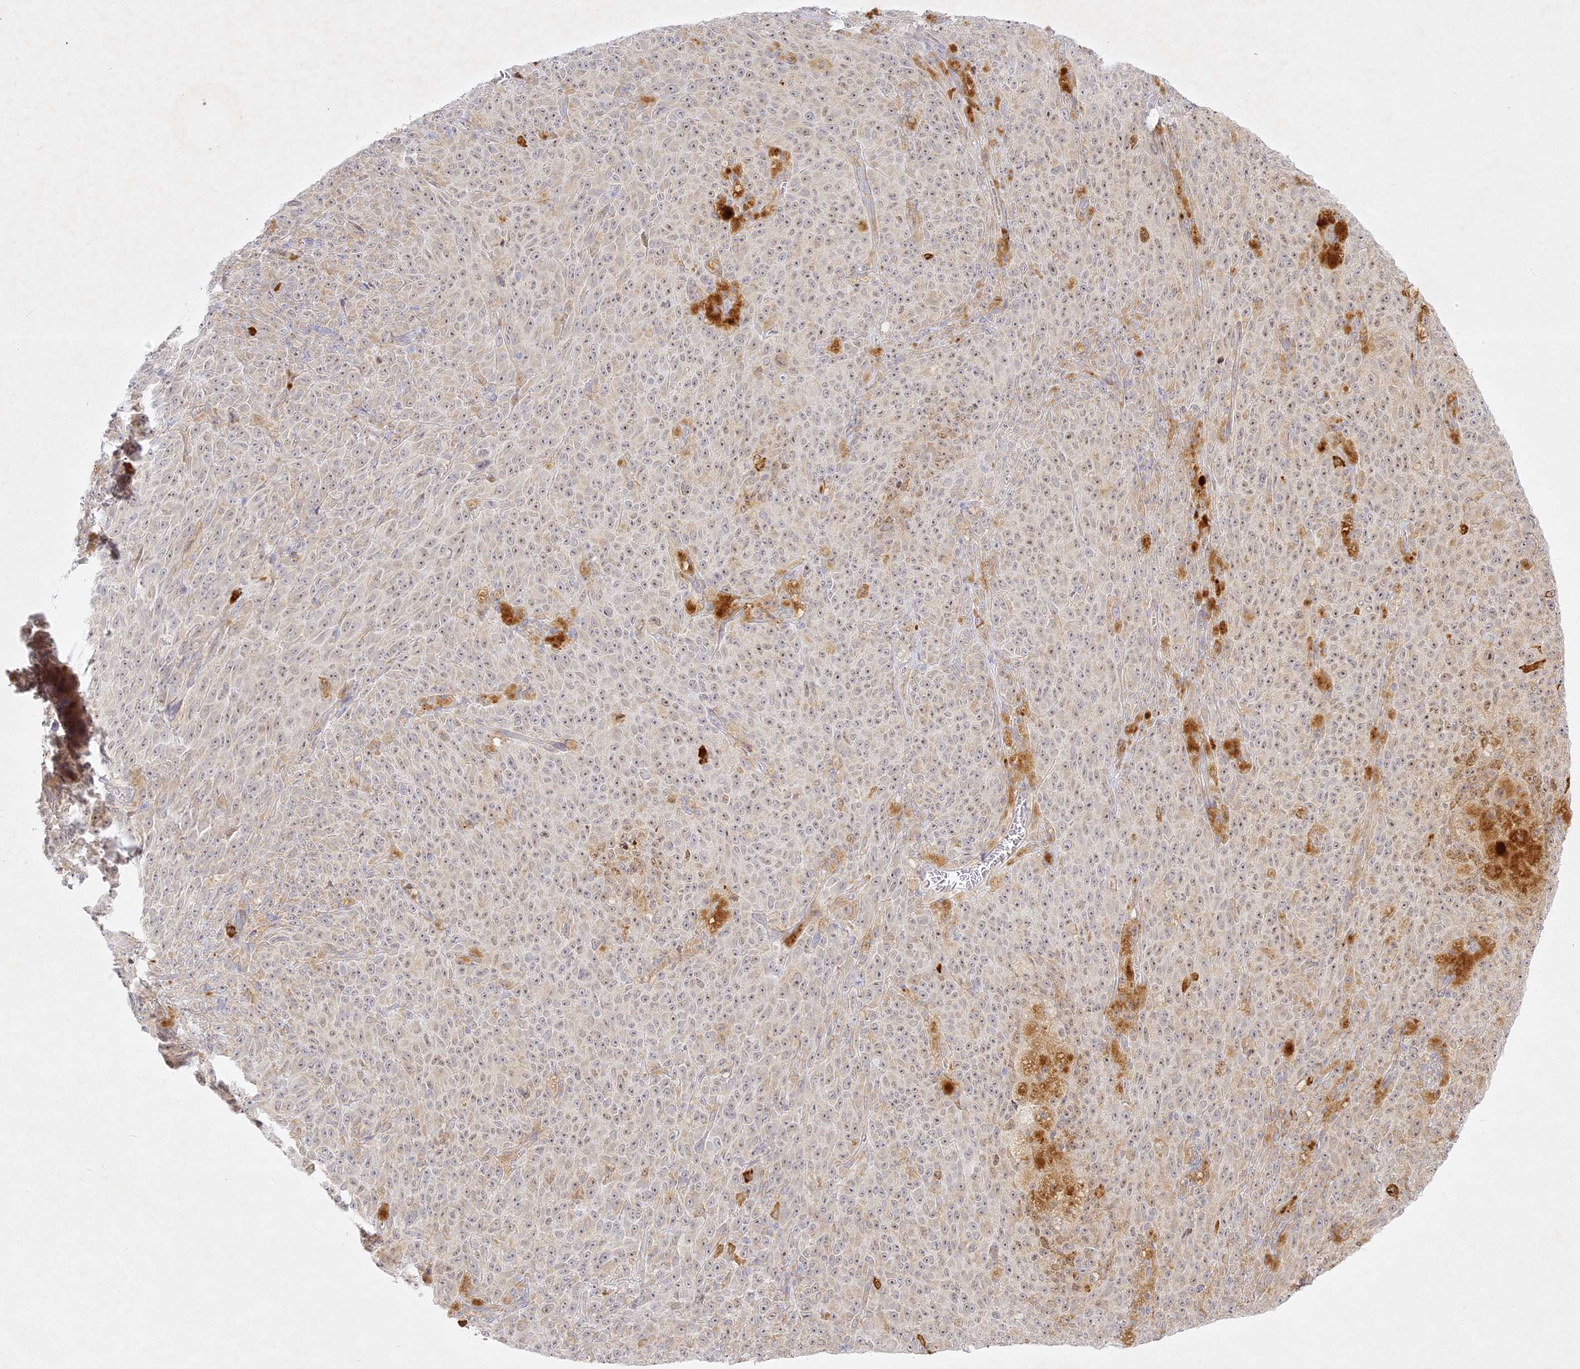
{"staining": {"intensity": "negative", "quantity": "none", "location": "none"}, "tissue": "melanoma", "cell_type": "Tumor cells", "image_type": "cancer", "snomed": [{"axis": "morphology", "description": "Malignant melanoma, NOS"}, {"axis": "topography", "description": "Skin"}], "caption": "Immunohistochemistry of human melanoma displays no expression in tumor cells.", "gene": "SLC30A5", "patient": {"sex": "female", "age": 82}}